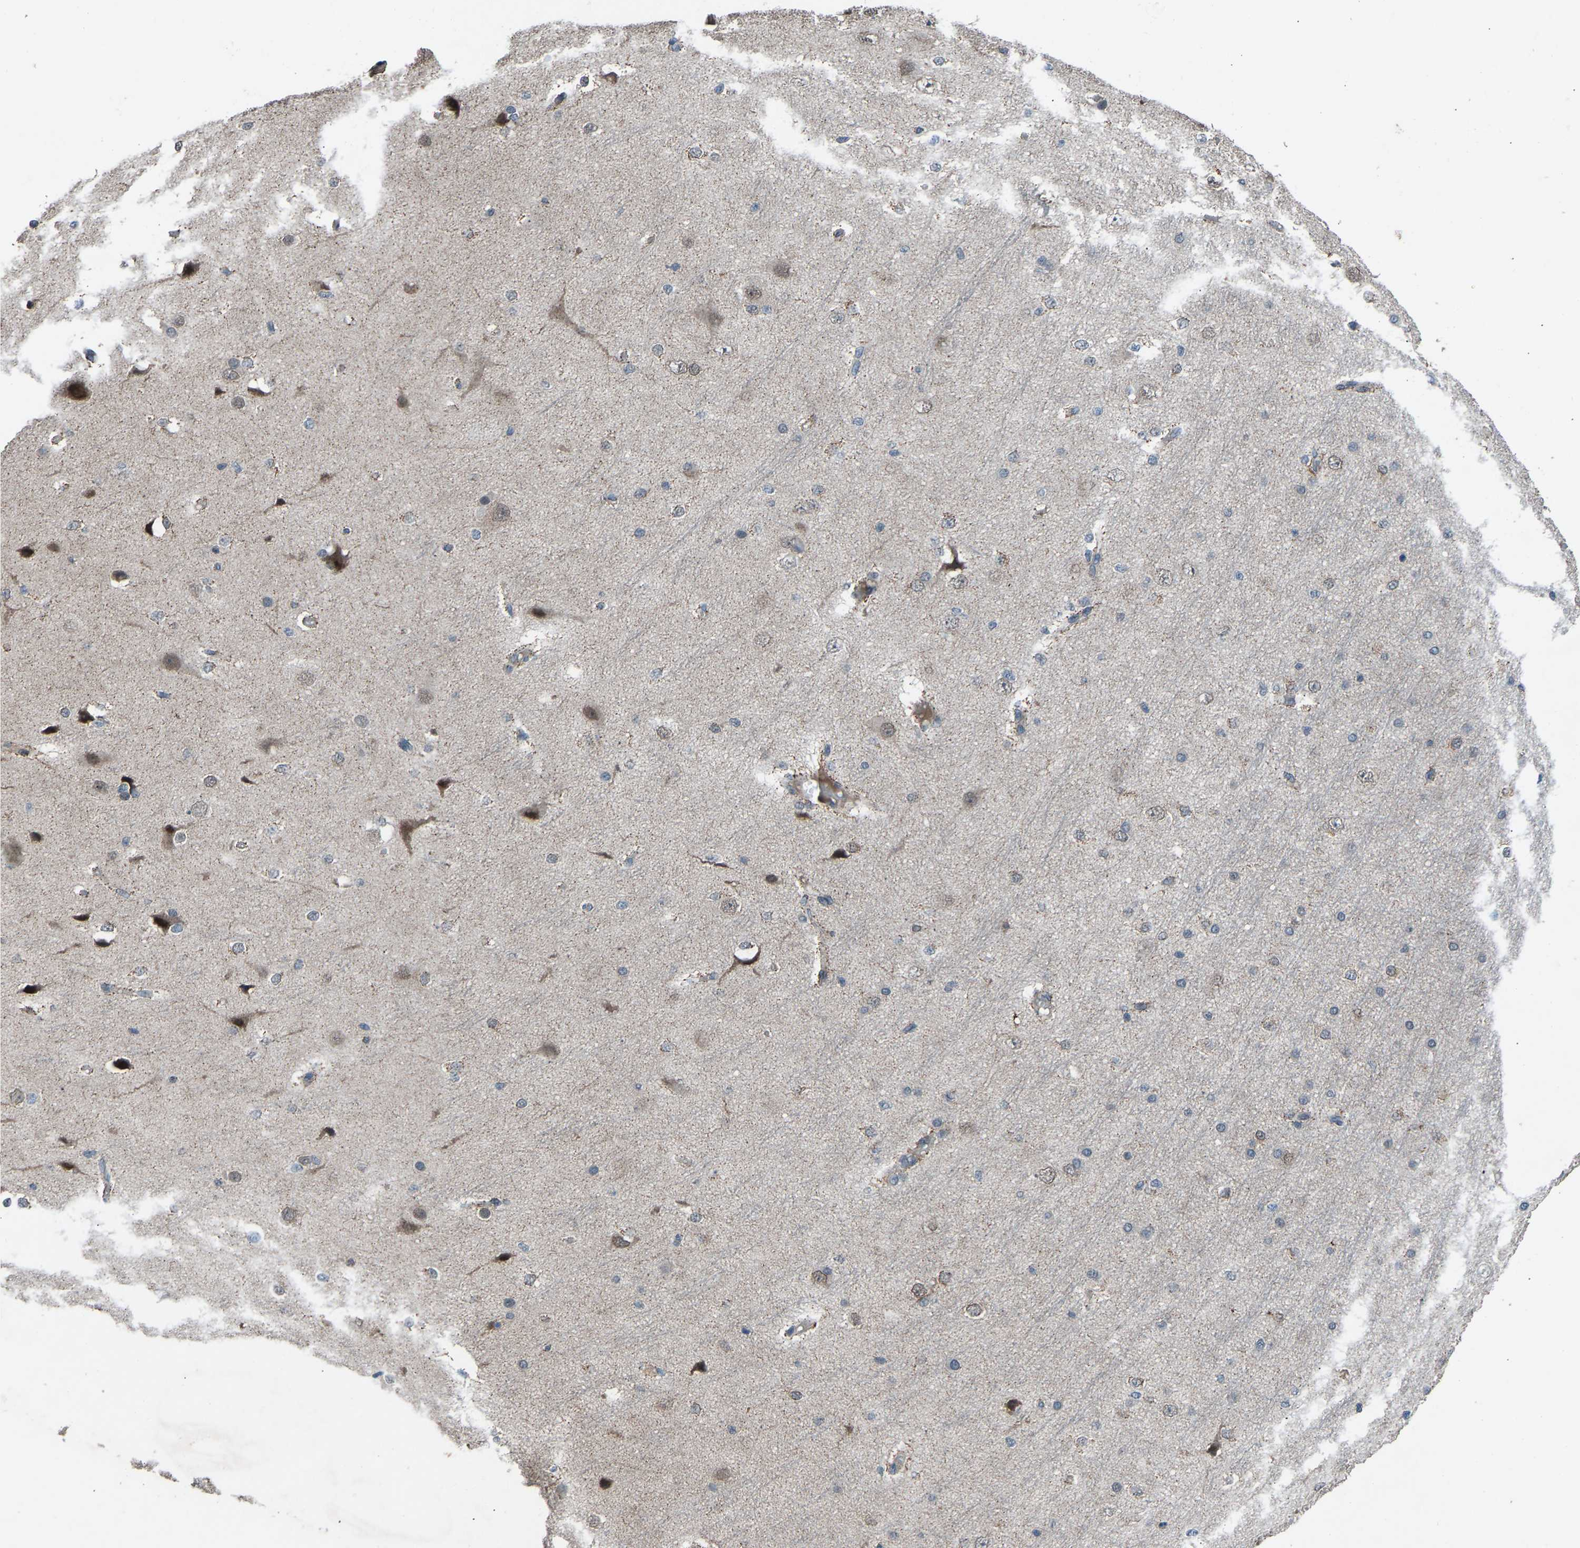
{"staining": {"intensity": "moderate", "quantity": "25%-75%", "location": "cytoplasmic/membranous"}, "tissue": "cerebral cortex", "cell_type": "Endothelial cells", "image_type": "normal", "snomed": [{"axis": "morphology", "description": "Normal tissue, NOS"}, {"axis": "morphology", "description": "Developmental malformation"}, {"axis": "topography", "description": "Cerebral cortex"}], "caption": "High-magnification brightfield microscopy of normal cerebral cortex stained with DAB (brown) and counterstained with hematoxylin (blue). endothelial cells exhibit moderate cytoplasmic/membranous staining is present in approximately25%-75% of cells.", "gene": "SLC43A1", "patient": {"sex": "female", "age": 30}}